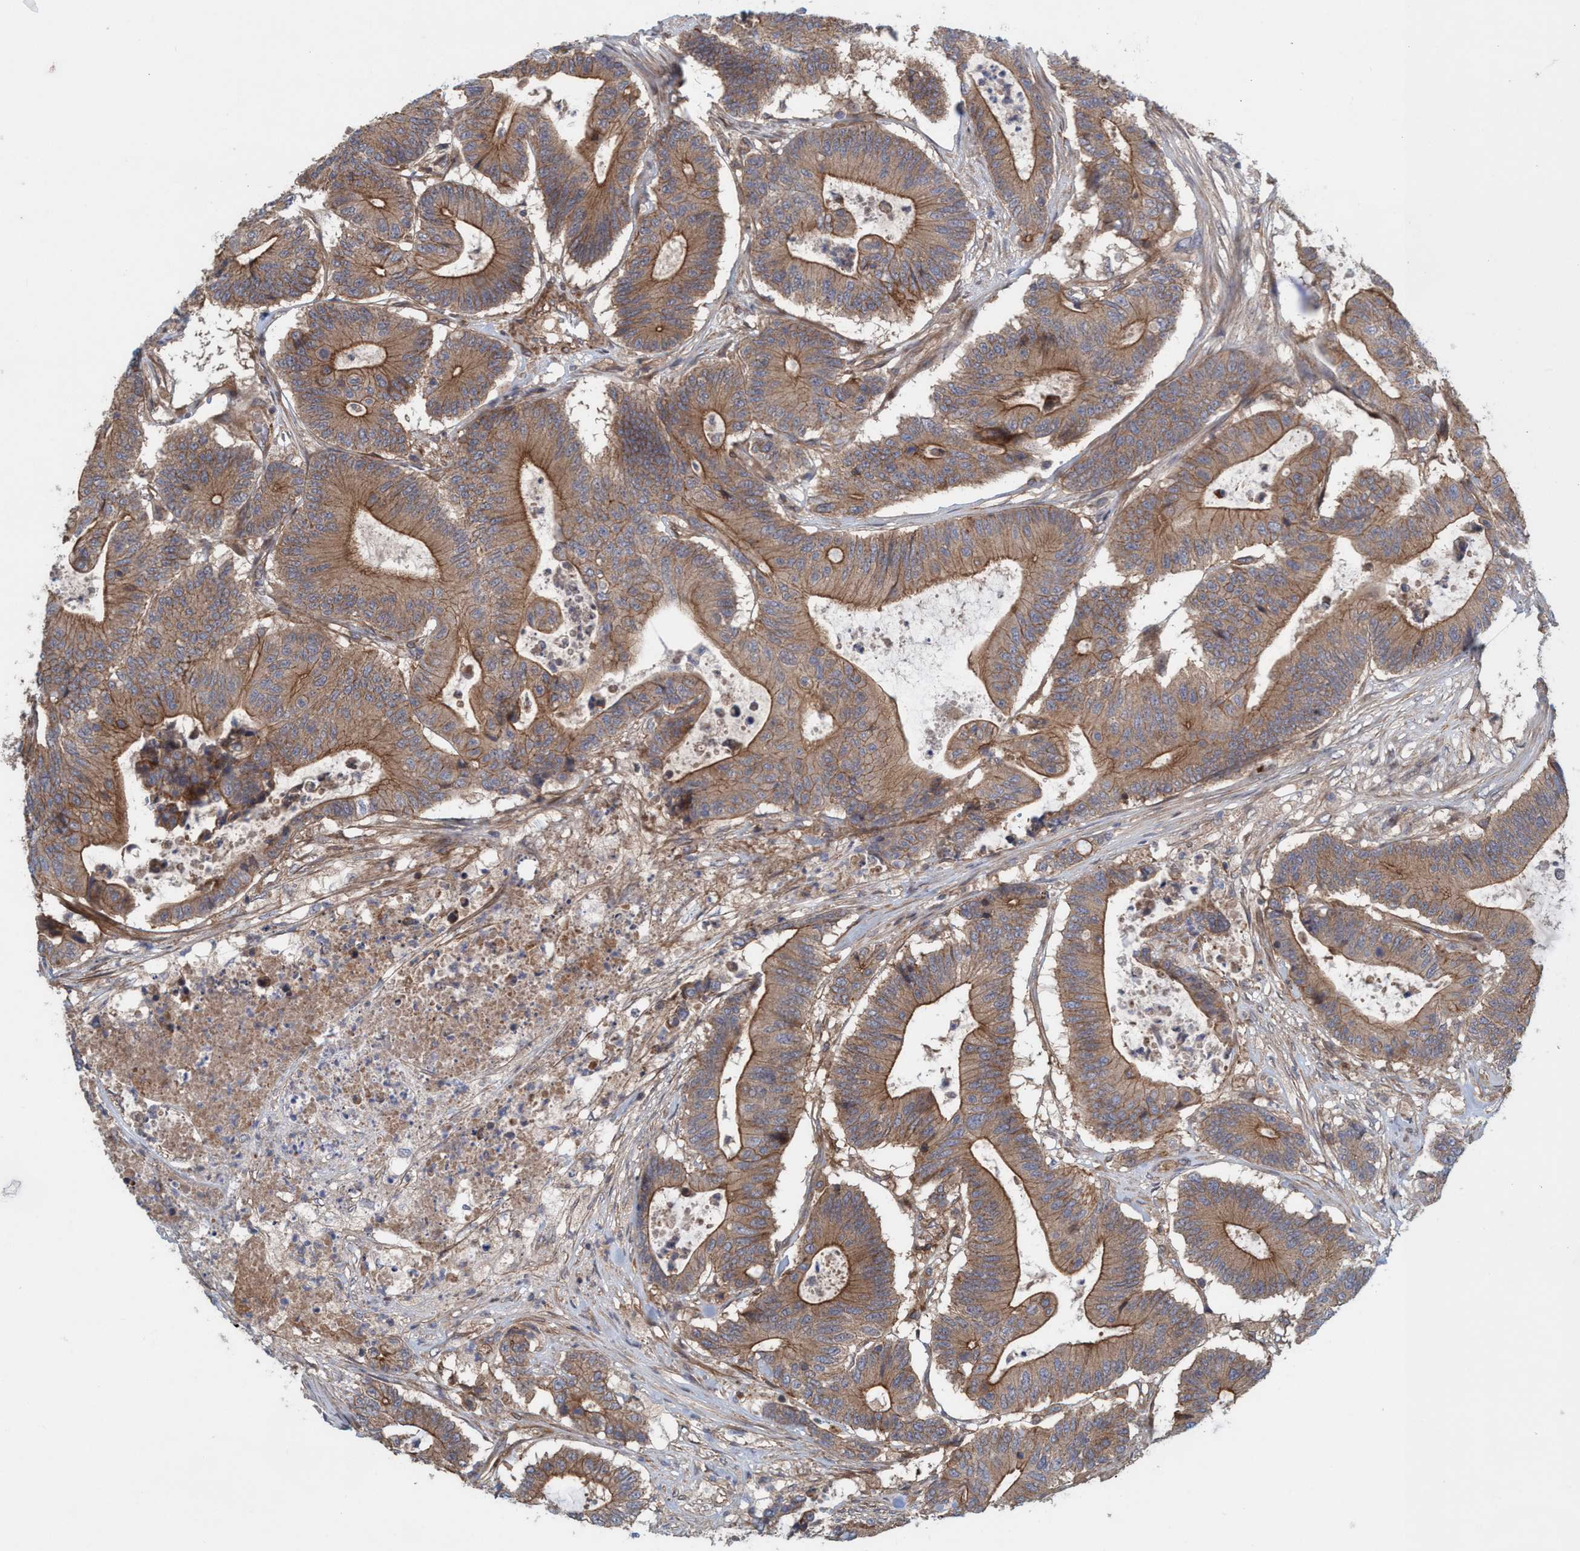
{"staining": {"intensity": "strong", "quantity": ">75%", "location": "cytoplasmic/membranous"}, "tissue": "colorectal cancer", "cell_type": "Tumor cells", "image_type": "cancer", "snomed": [{"axis": "morphology", "description": "Adenocarcinoma, NOS"}, {"axis": "topography", "description": "Colon"}], "caption": "A brown stain highlights strong cytoplasmic/membranous staining of a protein in human adenocarcinoma (colorectal) tumor cells. Ihc stains the protein of interest in brown and the nuclei are stained blue.", "gene": "SPECC1", "patient": {"sex": "female", "age": 84}}